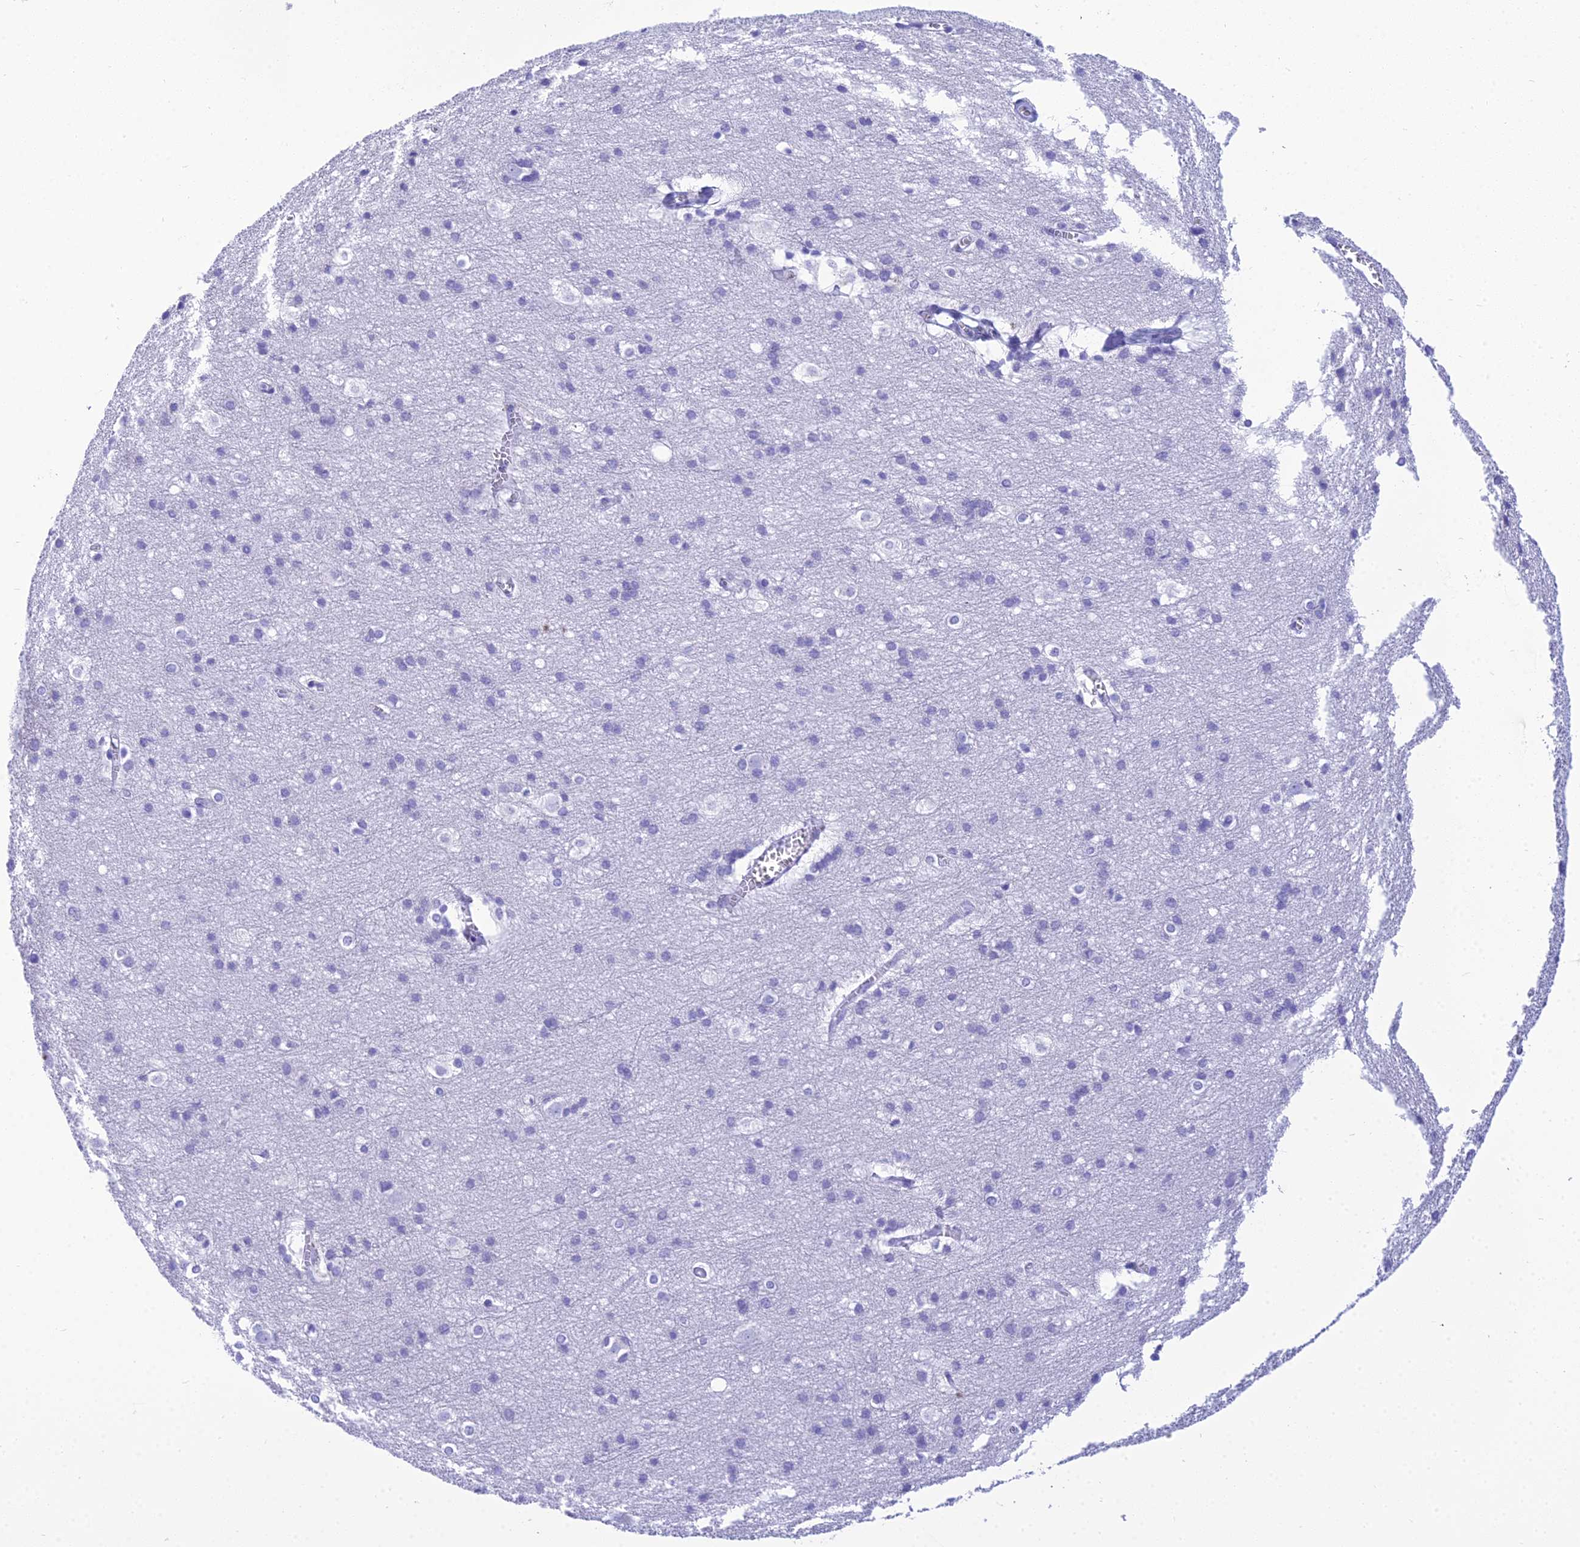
{"staining": {"intensity": "negative", "quantity": "none", "location": "none"}, "tissue": "cerebral cortex", "cell_type": "Endothelial cells", "image_type": "normal", "snomed": [{"axis": "morphology", "description": "Normal tissue, NOS"}, {"axis": "topography", "description": "Cerebral cortex"}], "caption": "Micrograph shows no protein positivity in endothelial cells of unremarkable cerebral cortex. (DAB immunohistochemistry (IHC), high magnification).", "gene": "ZNF442", "patient": {"sex": "male", "age": 54}}